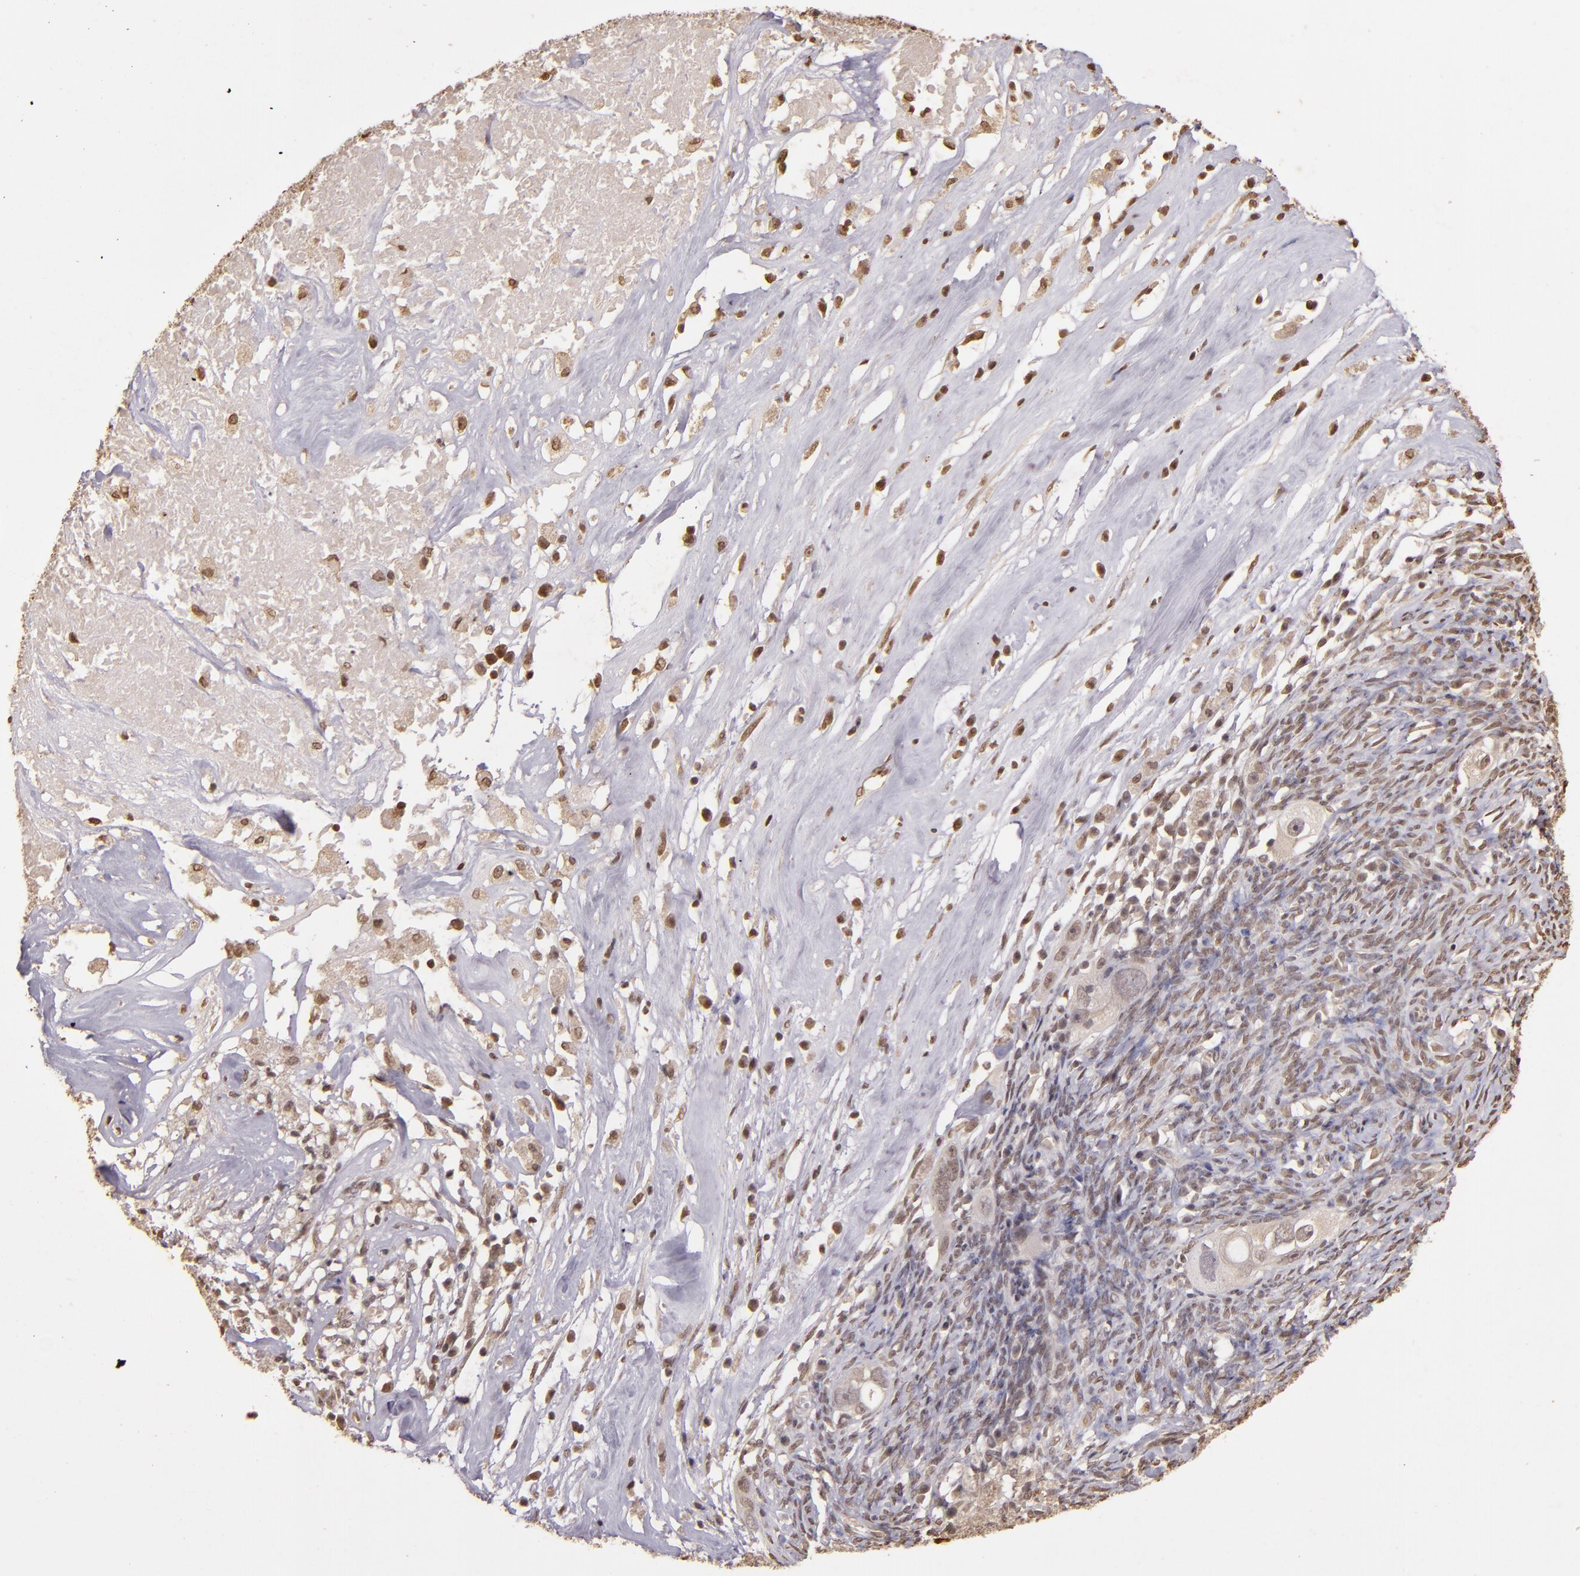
{"staining": {"intensity": "weak", "quantity": ">75%", "location": "cytoplasmic/membranous,nuclear"}, "tissue": "ovarian cancer", "cell_type": "Tumor cells", "image_type": "cancer", "snomed": [{"axis": "morphology", "description": "Normal tissue, NOS"}, {"axis": "morphology", "description": "Cystadenocarcinoma, serous, NOS"}, {"axis": "topography", "description": "Ovary"}], "caption": "Protein staining exhibits weak cytoplasmic/membranous and nuclear positivity in approximately >75% of tumor cells in ovarian cancer (serous cystadenocarcinoma).", "gene": "CUL1", "patient": {"sex": "female", "age": 62}}